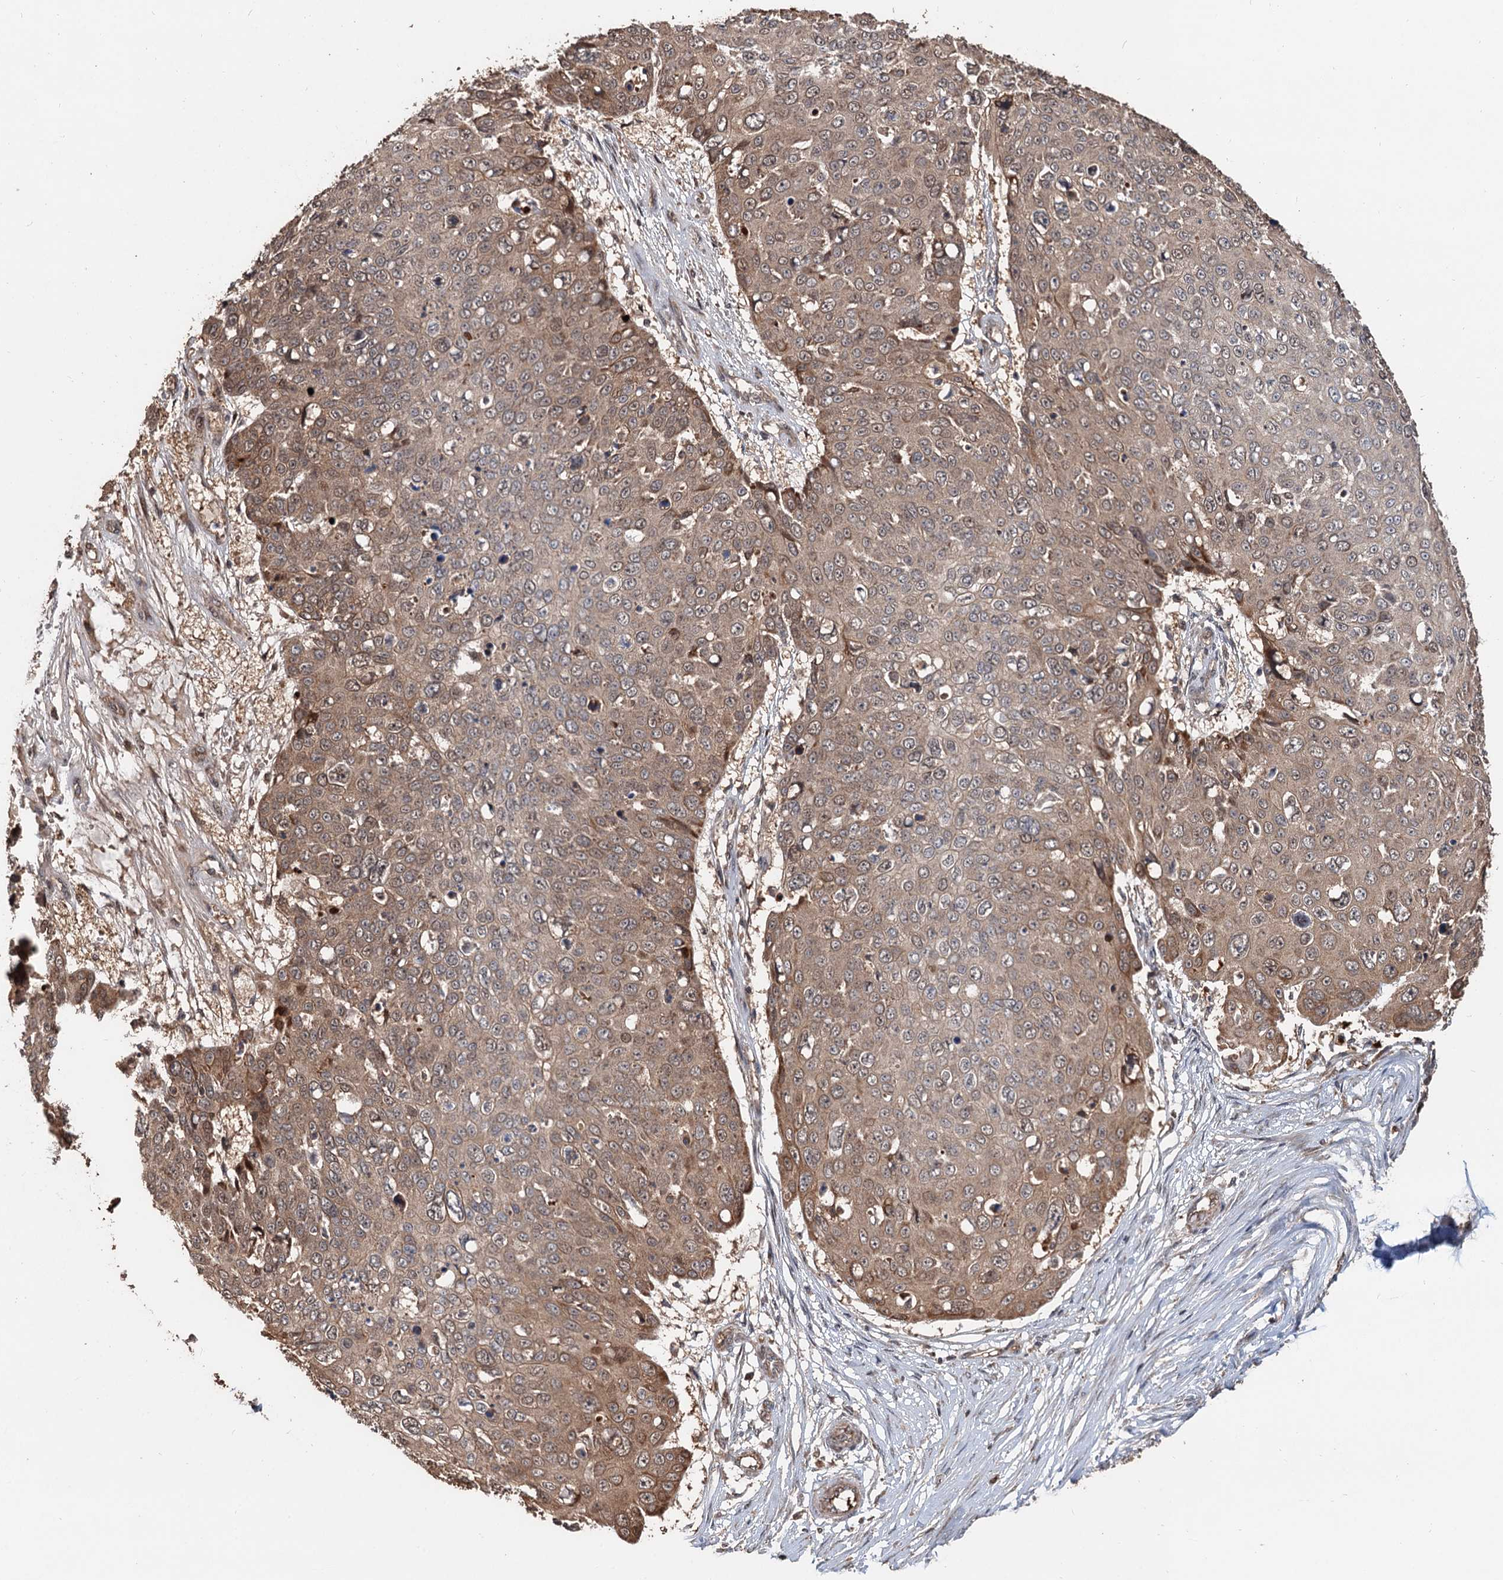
{"staining": {"intensity": "moderate", "quantity": "25%-75%", "location": "cytoplasmic/membranous"}, "tissue": "skin cancer", "cell_type": "Tumor cells", "image_type": "cancer", "snomed": [{"axis": "morphology", "description": "Squamous cell carcinoma, NOS"}, {"axis": "topography", "description": "Skin"}], "caption": "IHC micrograph of neoplastic tissue: skin cancer stained using IHC displays medium levels of moderate protein expression localized specifically in the cytoplasmic/membranous of tumor cells, appearing as a cytoplasmic/membranous brown color.", "gene": "DEXI", "patient": {"sex": "male", "age": 71}}